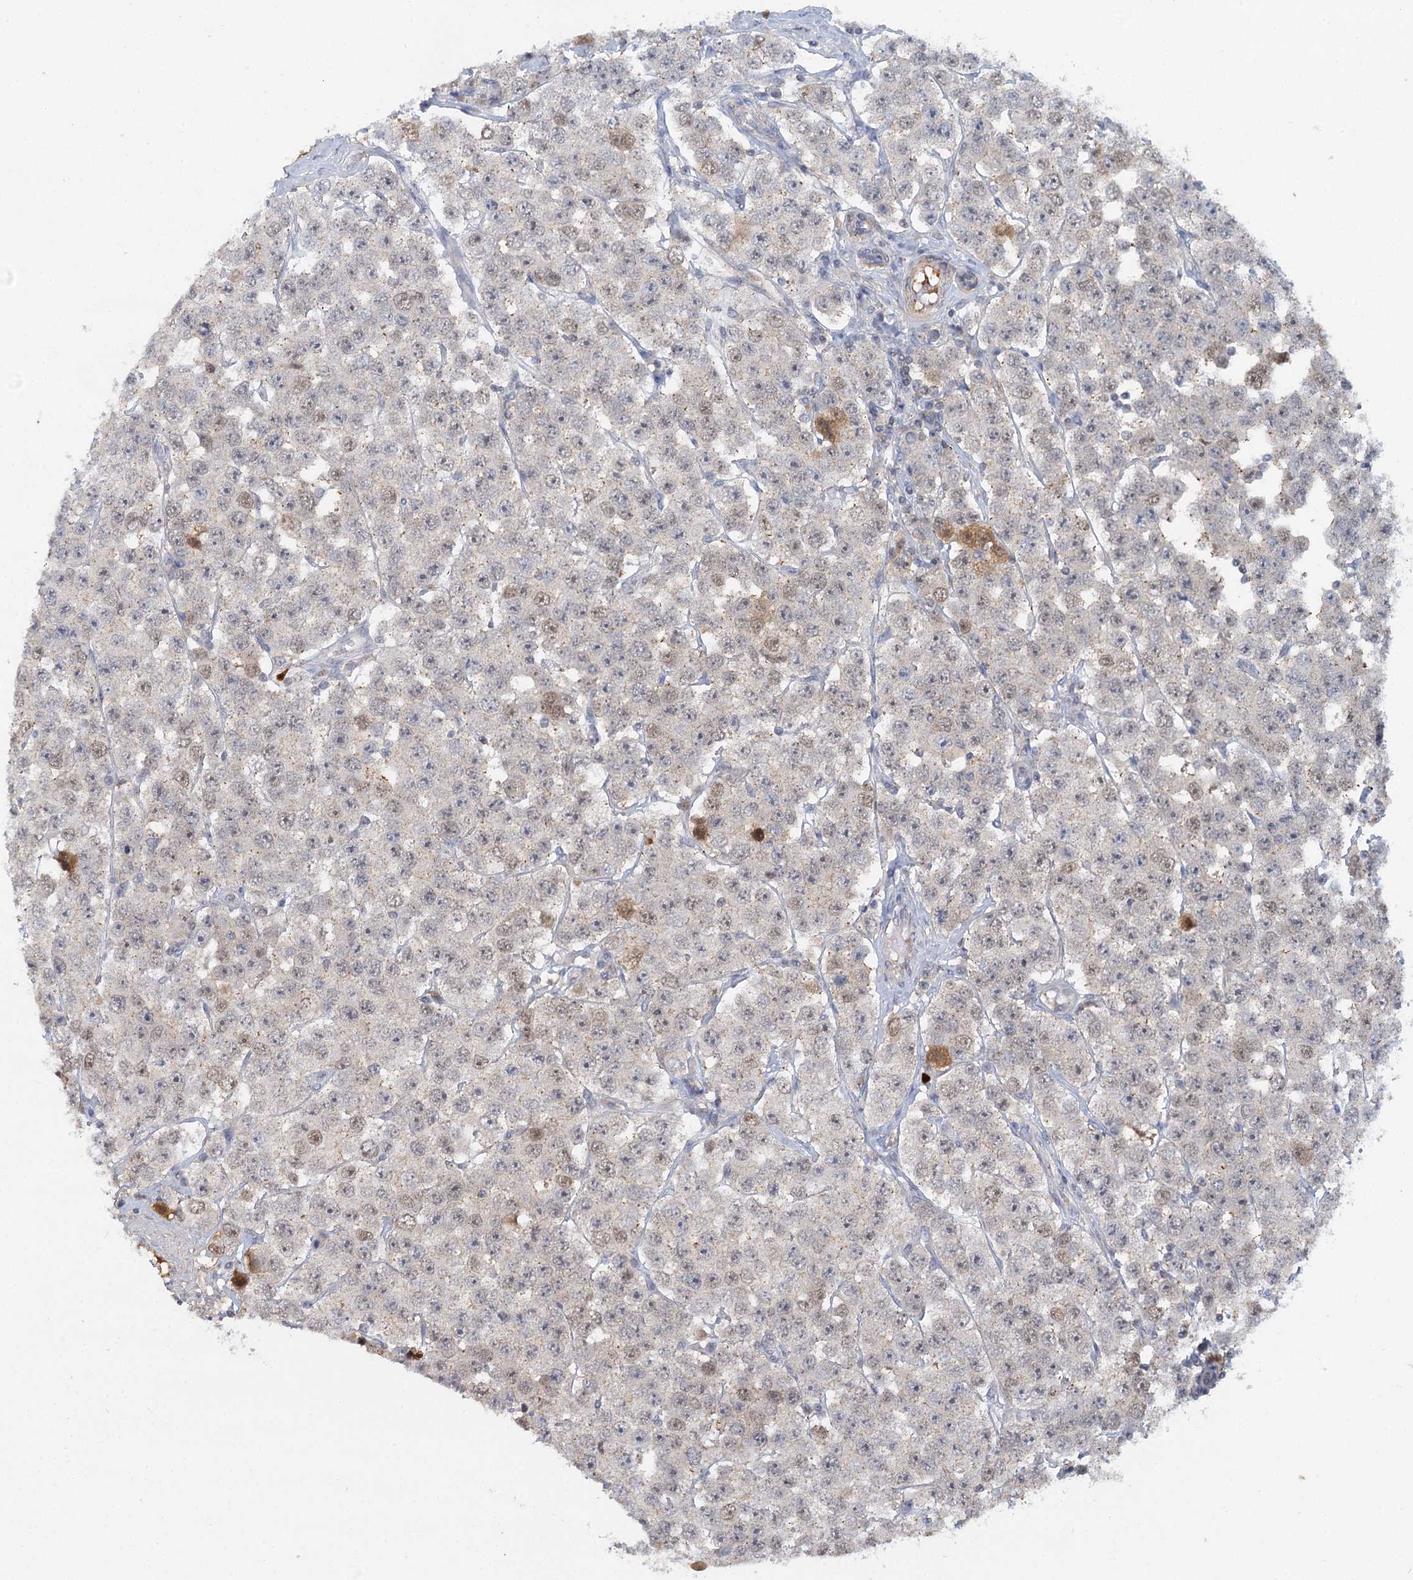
{"staining": {"intensity": "weak", "quantity": "<25%", "location": "nuclear"}, "tissue": "testis cancer", "cell_type": "Tumor cells", "image_type": "cancer", "snomed": [{"axis": "morphology", "description": "Seminoma, NOS"}, {"axis": "topography", "description": "Testis"}], "caption": "Tumor cells are negative for protein expression in human testis cancer (seminoma). (DAB immunohistochemistry (IHC) with hematoxylin counter stain).", "gene": "GPATCH11", "patient": {"sex": "male", "age": 28}}